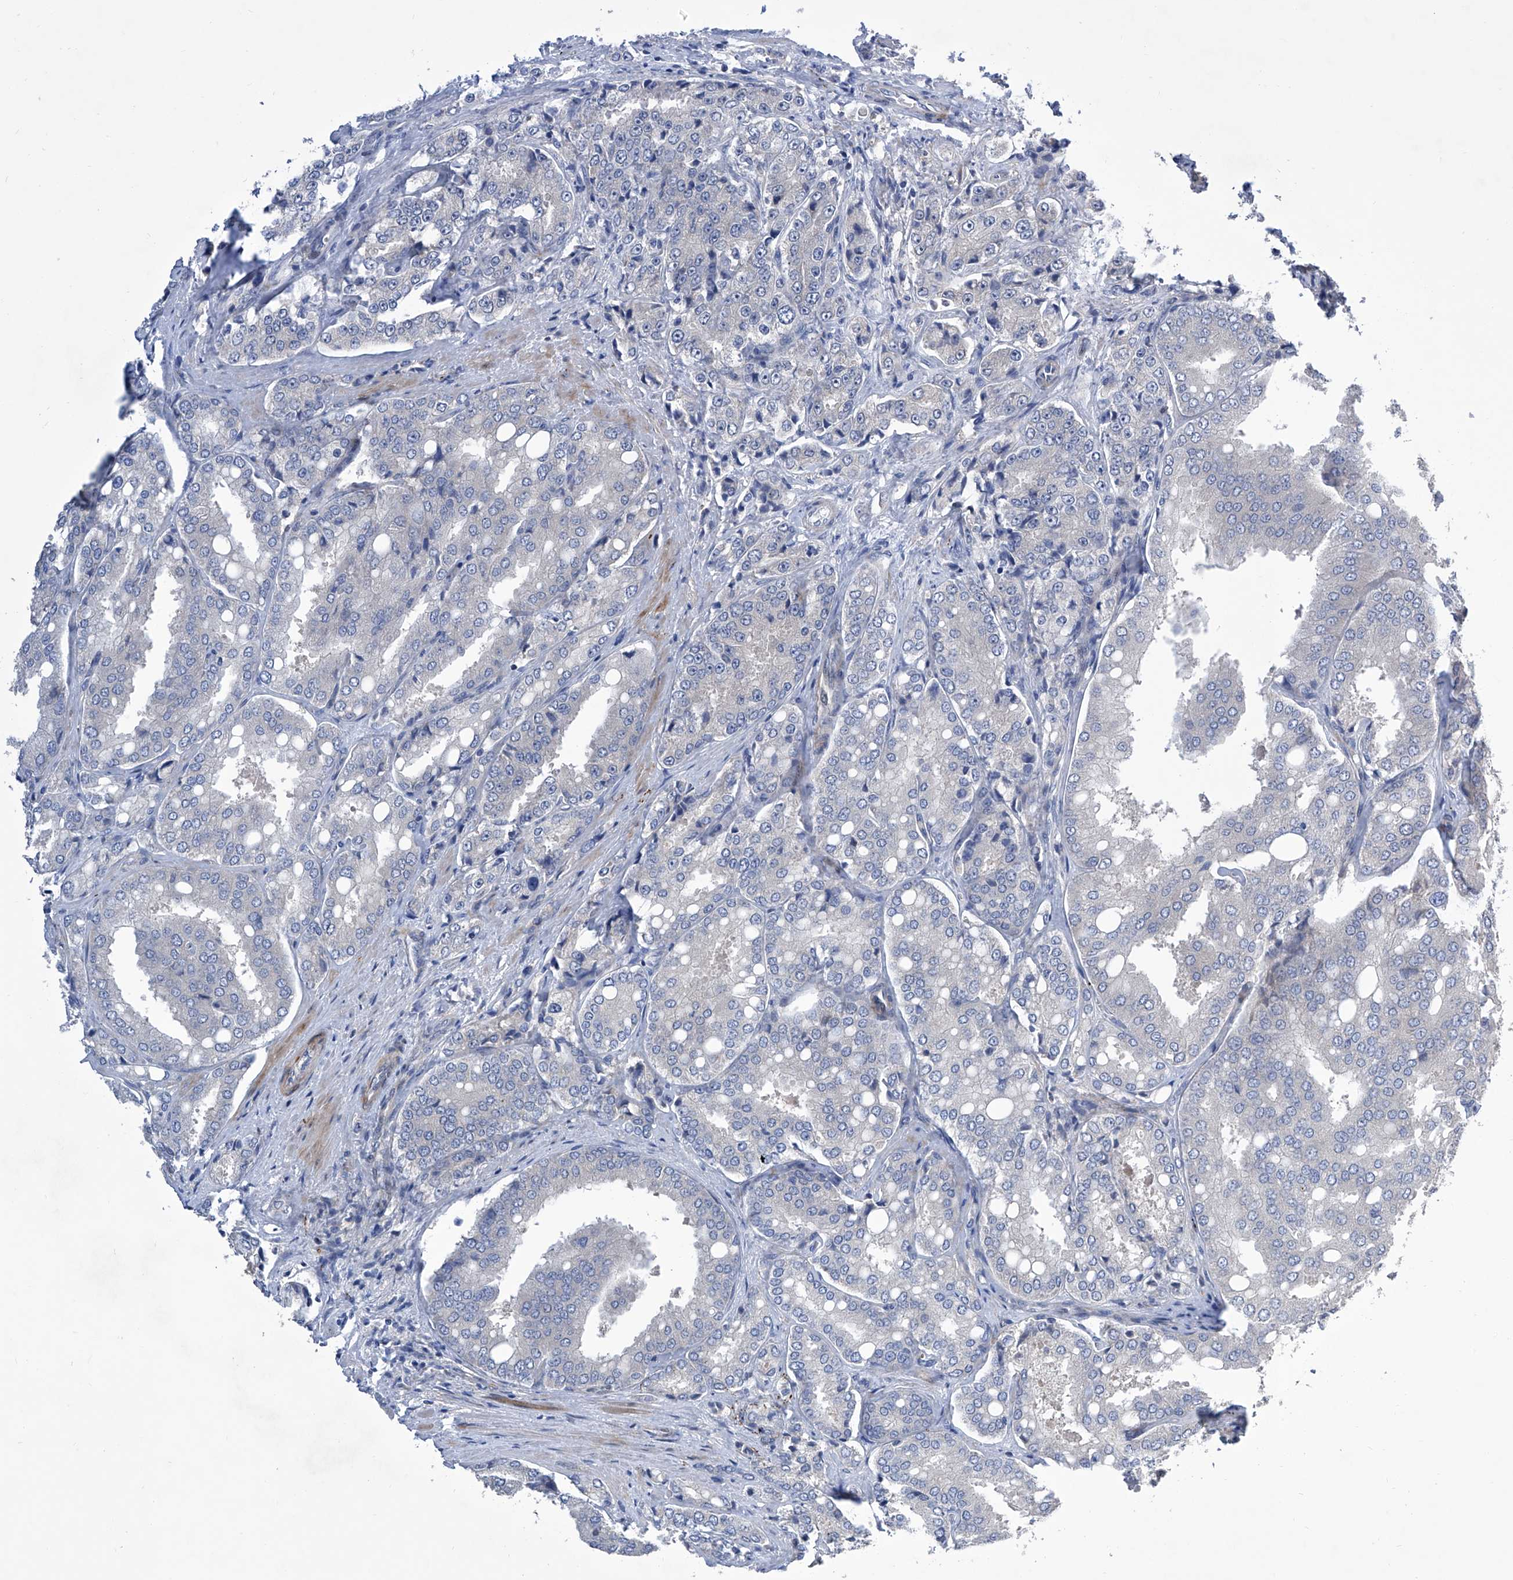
{"staining": {"intensity": "negative", "quantity": "none", "location": "none"}, "tissue": "prostate cancer", "cell_type": "Tumor cells", "image_type": "cancer", "snomed": [{"axis": "morphology", "description": "Adenocarcinoma, High grade"}, {"axis": "topography", "description": "Prostate"}], "caption": "Immunohistochemistry histopathology image of prostate cancer (high-grade adenocarcinoma) stained for a protein (brown), which reveals no staining in tumor cells. Brightfield microscopy of immunohistochemistry stained with DAB (brown) and hematoxylin (blue), captured at high magnification.", "gene": "USF3", "patient": {"sex": "male", "age": 50}}